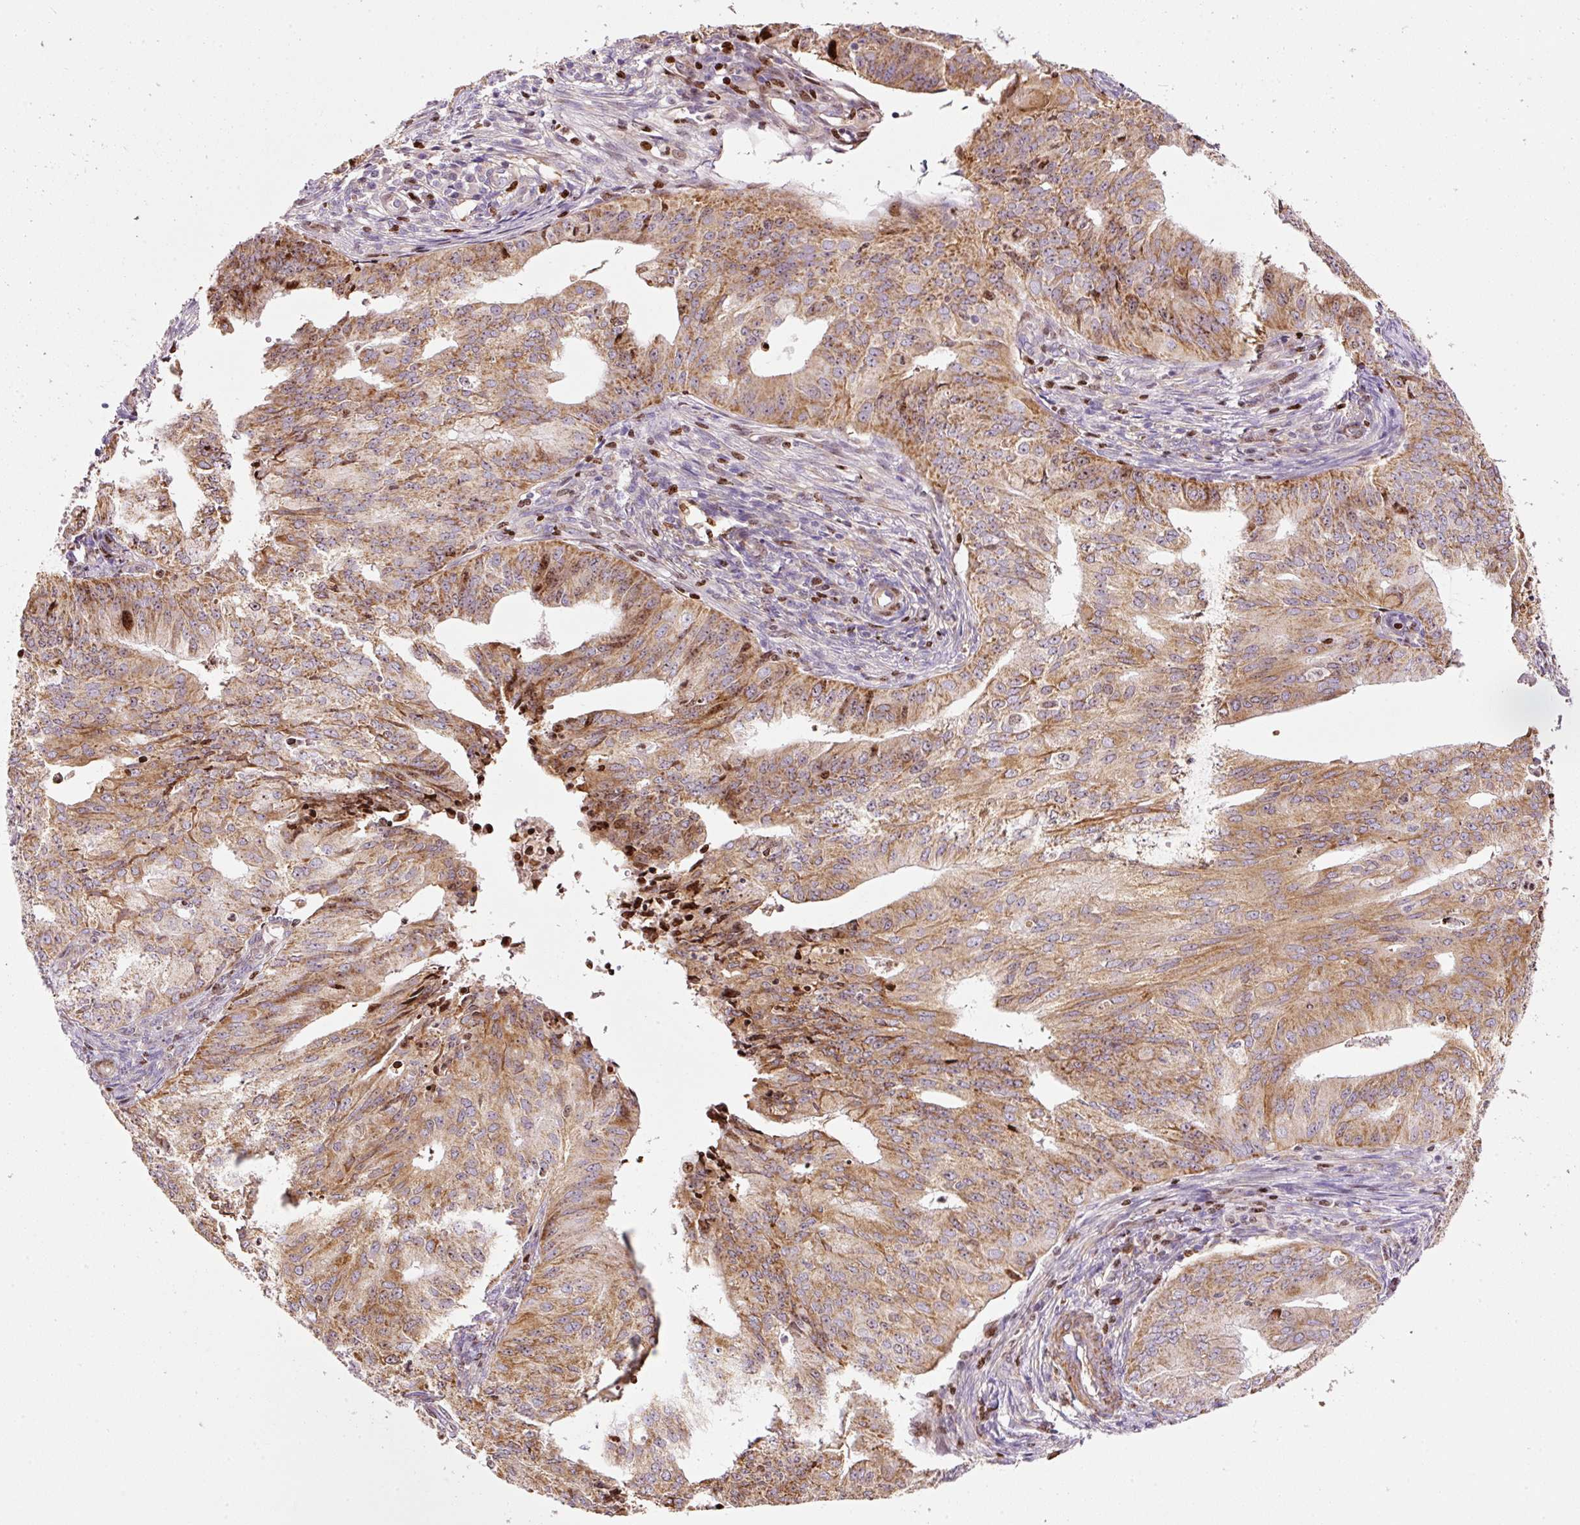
{"staining": {"intensity": "moderate", "quantity": ">75%", "location": "cytoplasmic/membranous"}, "tissue": "endometrial cancer", "cell_type": "Tumor cells", "image_type": "cancer", "snomed": [{"axis": "morphology", "description": "Adenocarcinoma, NOS"}, {"axis": "topography", "description": "Endometrium"}], "caption": "Protein expression analysis of human adenocarcinoma (endometrial) reveals moderate cytoplasmic/membranous staining in approximately >75% of tumor cells.", "gene": "TMEM8B", "patient": {"sex": "female", "age": 50}}